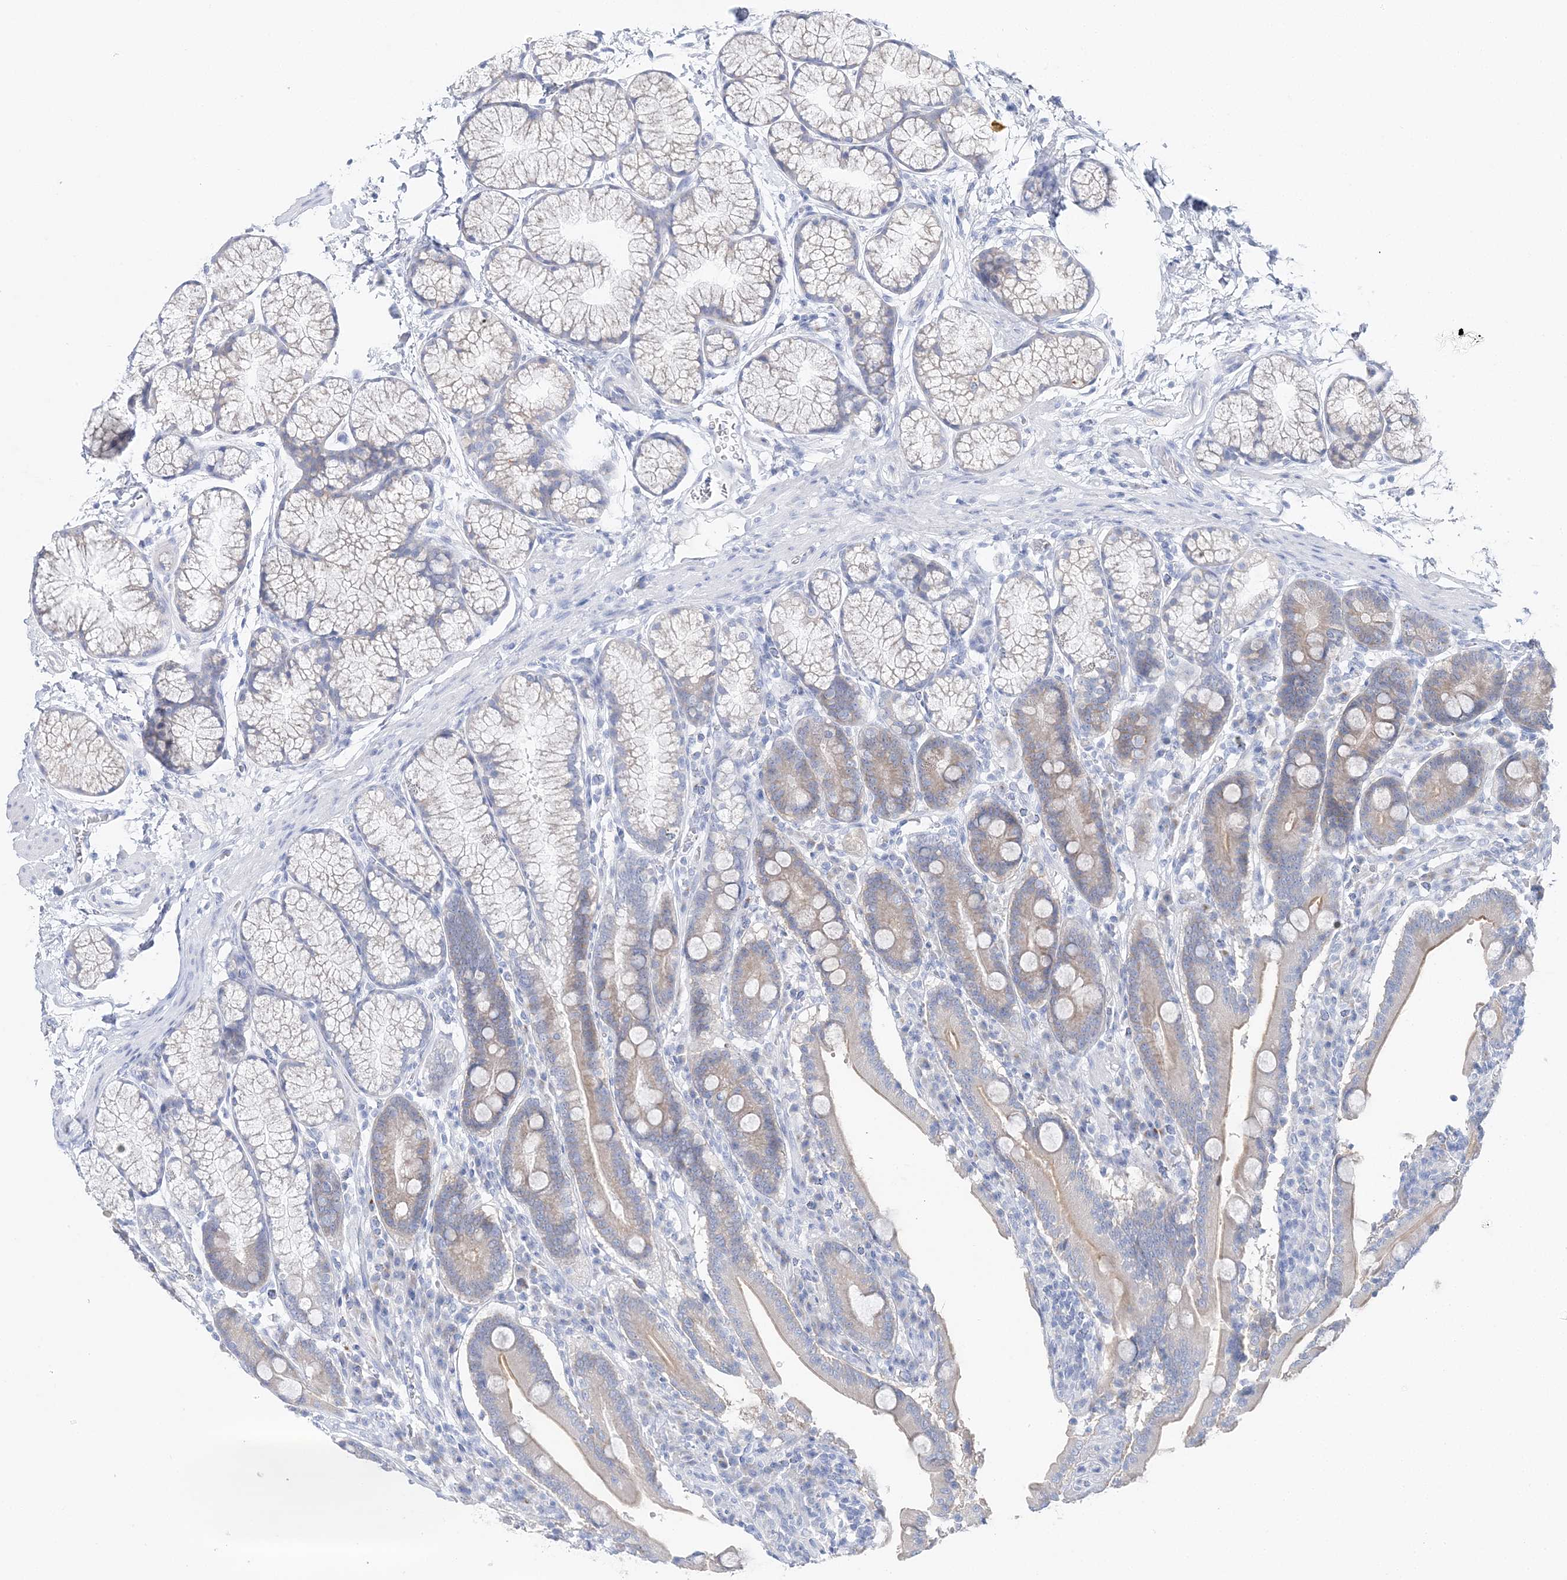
{"staining": {"intensity": "weak", "quantity": "<25%", "location": "cytoplasmic/membranous"}, "tissue": "duodenum", "cell_type": "Glandular cells", "image_type": "normal", "snomed": [{"axis": "morphology", "description": "Normal tissue, NOS"}, {"axis": "topography", "description": "Duodenum"}], "caption": "Human duodenum stained for a protein using immunohistochemistry (IHC) demonstrates no staining in glandular cells.", "gene": "SLC5A6", "patient": {"sex": "male", "age": 35}}